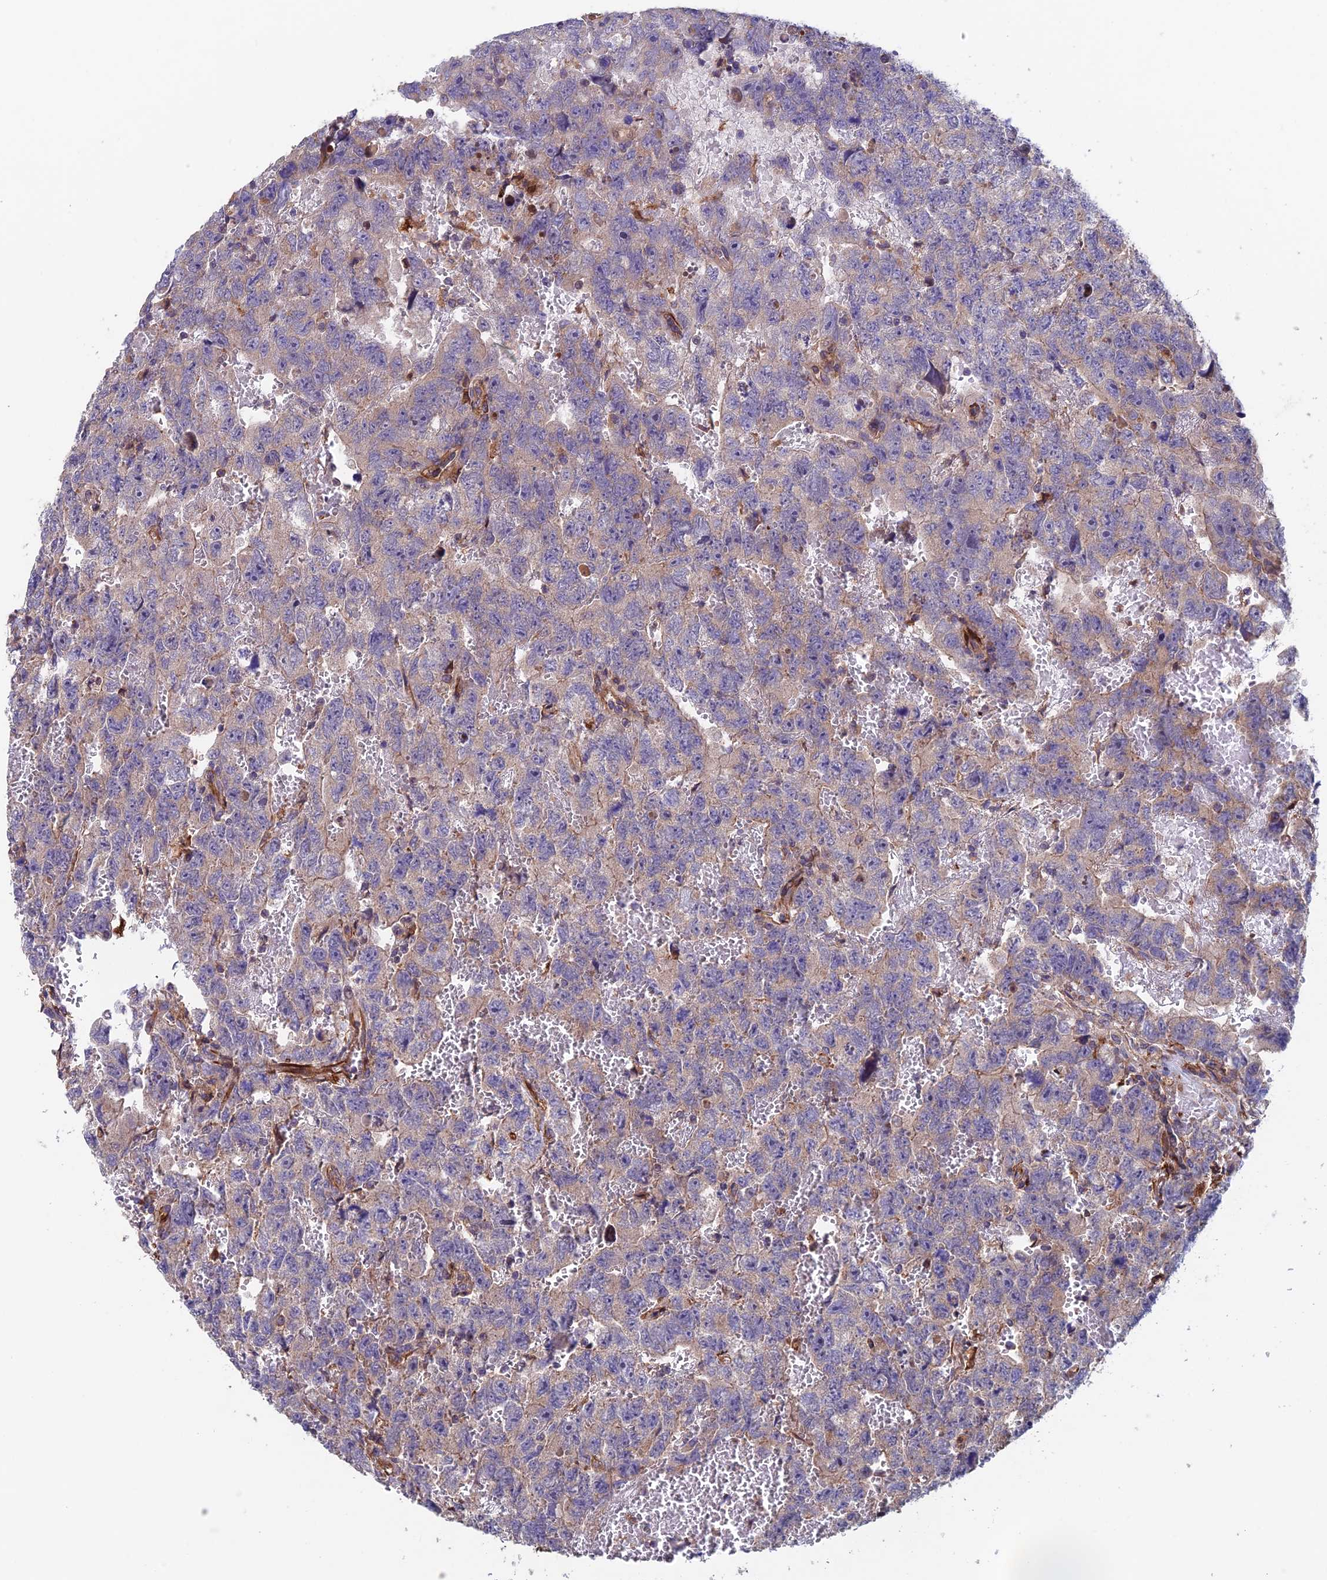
{"staining": {"intensity": "weak", "quantity": "<25%", "location": "cytoplasmic/membranous"}, "tissue": "testis cancer", "cell_type": "Tumor cells", "image_type": "cancer", "snomed": [{"axis": "morphology", "description": "Carcinoma, Embryonal, NOS"}, {"axis": "topography", "description": "Testis"}], "caption": "Image shows no significant protein positivity in tumor cells of embryonal carcinoma (testis). The staining was performed using DAB (3,3'-diaminobenzidine) to visualize the protein expression in brown, while the nuclei were stained in blue with hematoxylin (Magnification: 20x).", "gene": "NUDT16L1", "patient": {"sex": "male", "age": 45}}